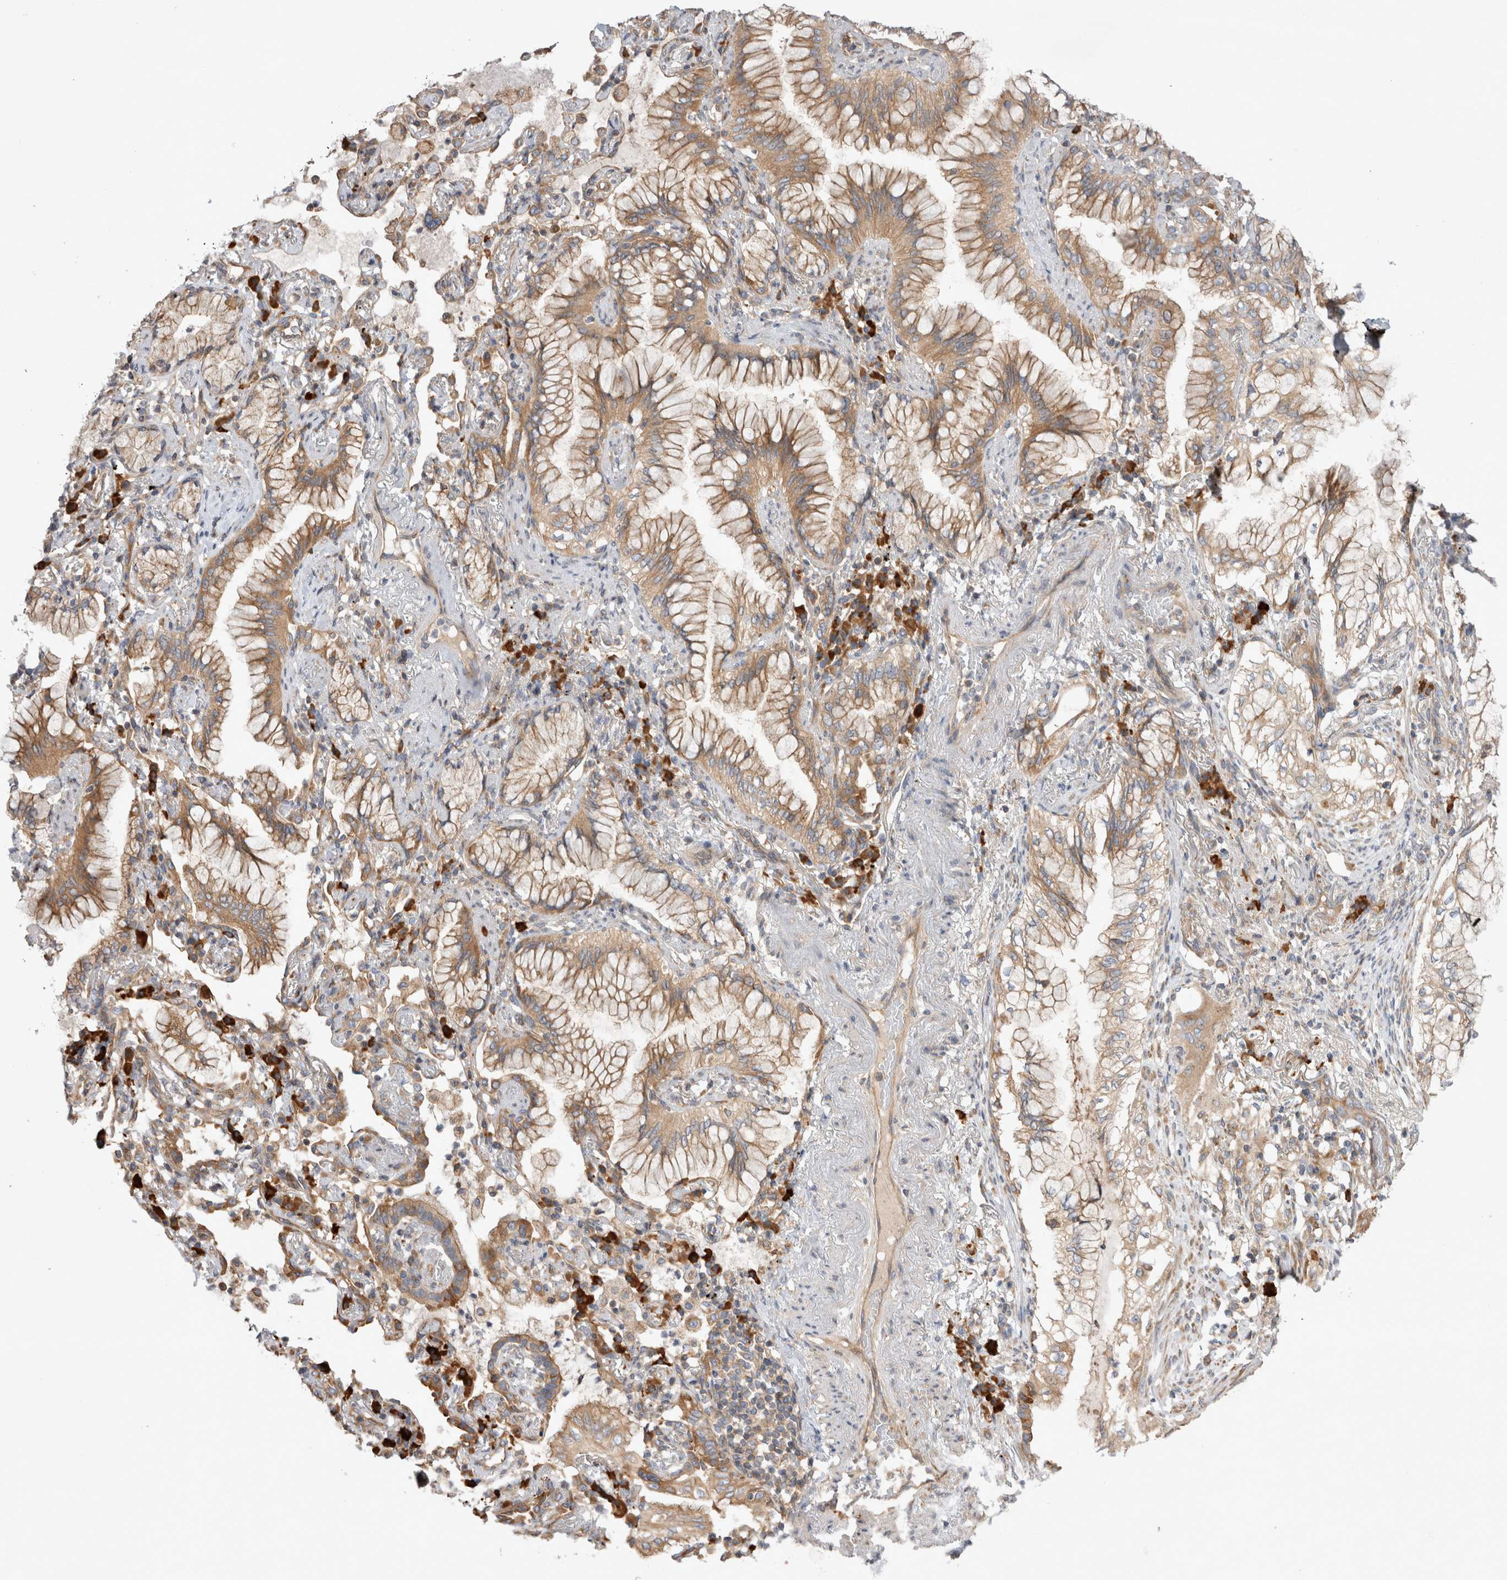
{"staining": {"intensity": "moderate", "quantity": ">75%", "location": "cytoplasmic/membranous"}, "tissue": "lung cancer", "cell_type": "Tumor cells", "image_type": "cancer", "snomed": [{"axis": "morphology", "description": "Adenocarcinoma, NOS"}, {"axis": "topography", "description": "Lung"}], "caption": "The micrograph displays staining of lung cancer (adenocarcinoma), revealing moderate cytoplasmic/membranous protein positivity (brown color) within tumor cells.", "gene": "PDCD10", "patient": {"sex": "female", "age": 70}}